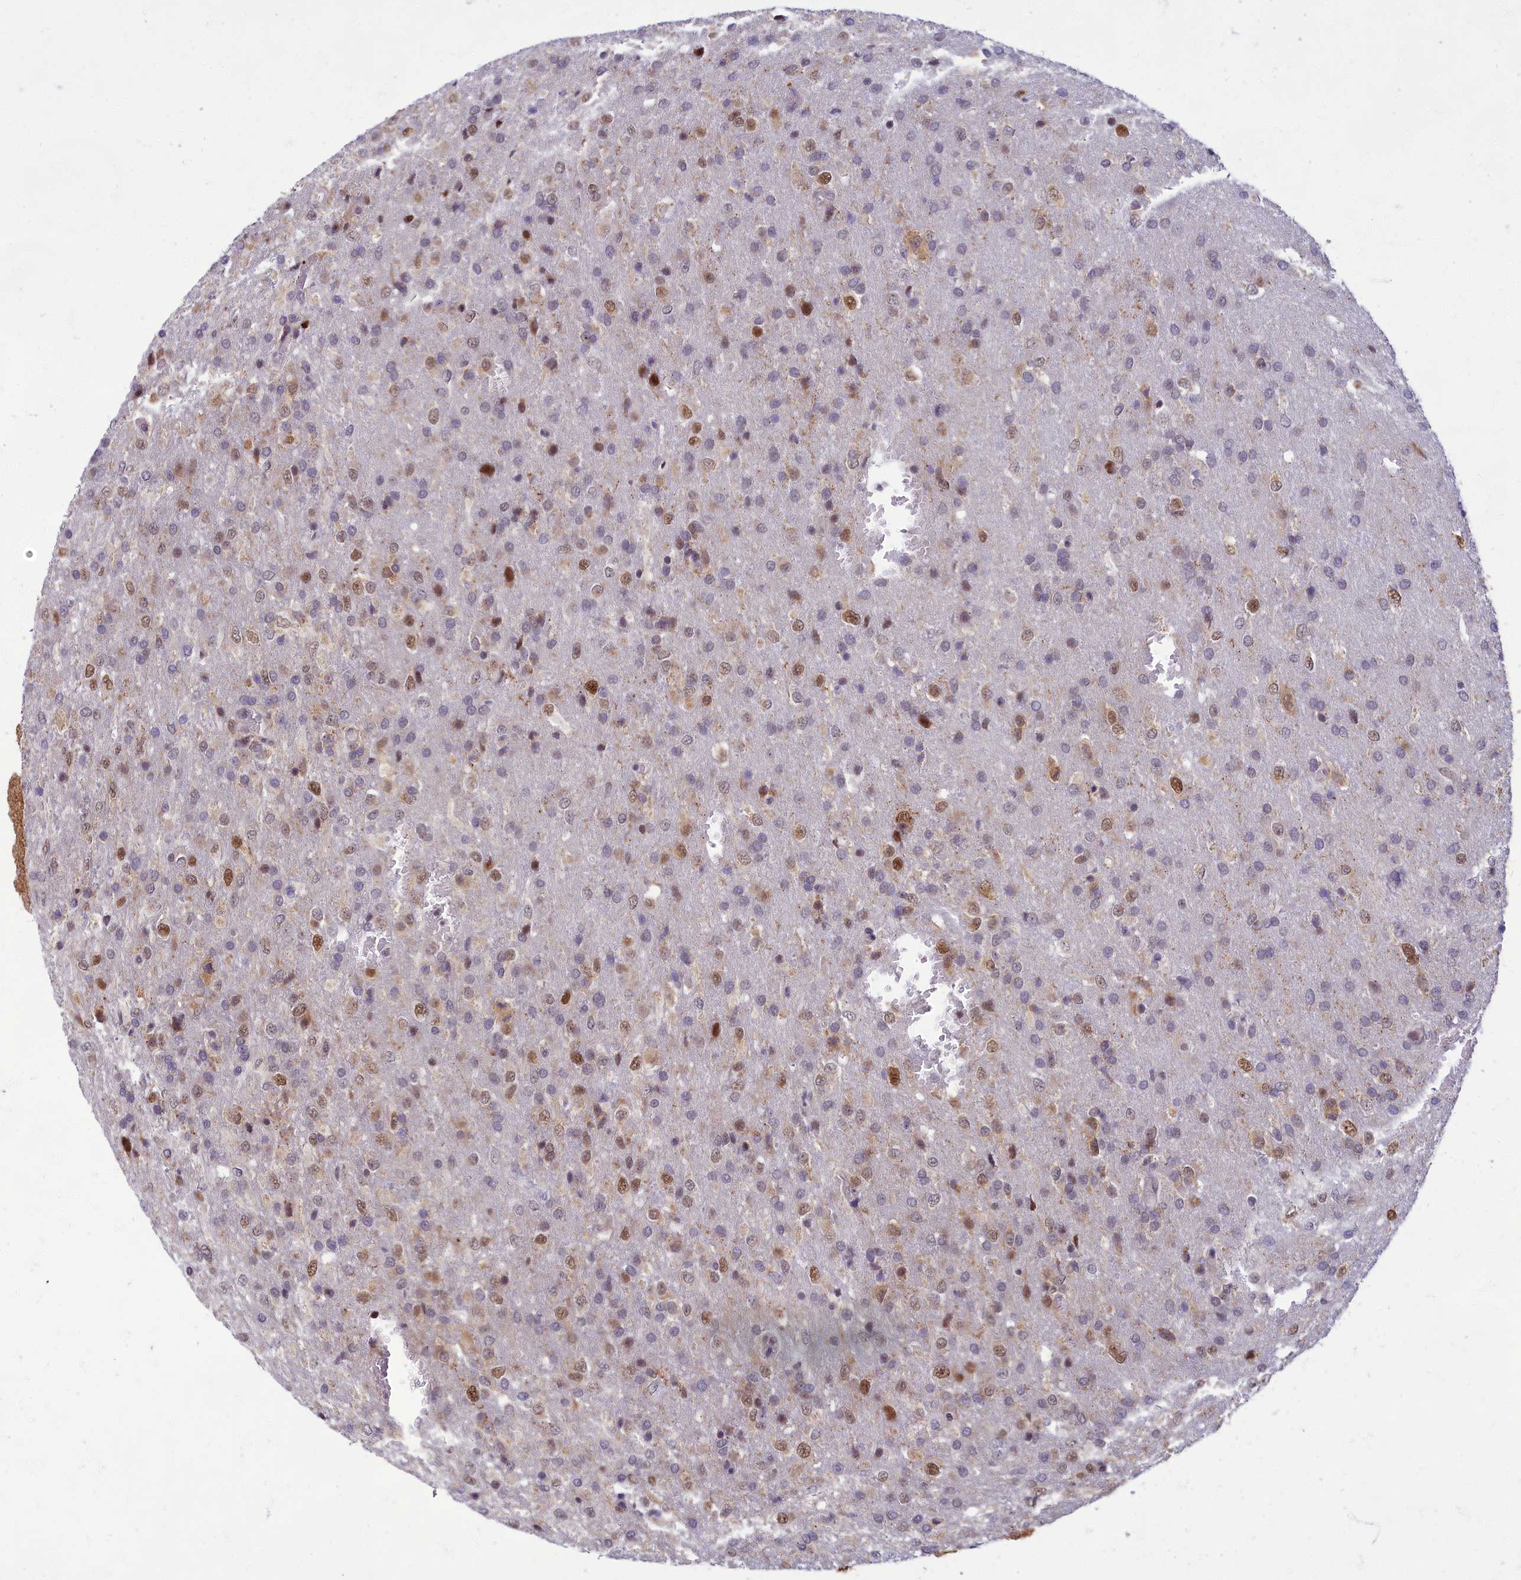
{"staining": {"intensity": "moderate", "quantity": "25%-75%", "location": "nuclear"}, "tissue": "glioma", "cell_type": "Tumor cells", "image_type": "cancer", "snomed": [{"axis": "morphology", "description": "Glioma, malignant, High grade"}, {"axis": "topography", "description": "Brain"}], "caption": "A brown stain highlights moderate nuclear positivity of a protein in malignant glioma (high-grade) tumor cells. (DAB (3,3'-diaminobenzidine) IHC with brightfield microscopy, high magnification).", "gene": "EARS2", "patient": {"sex": "female", "age": 74}}